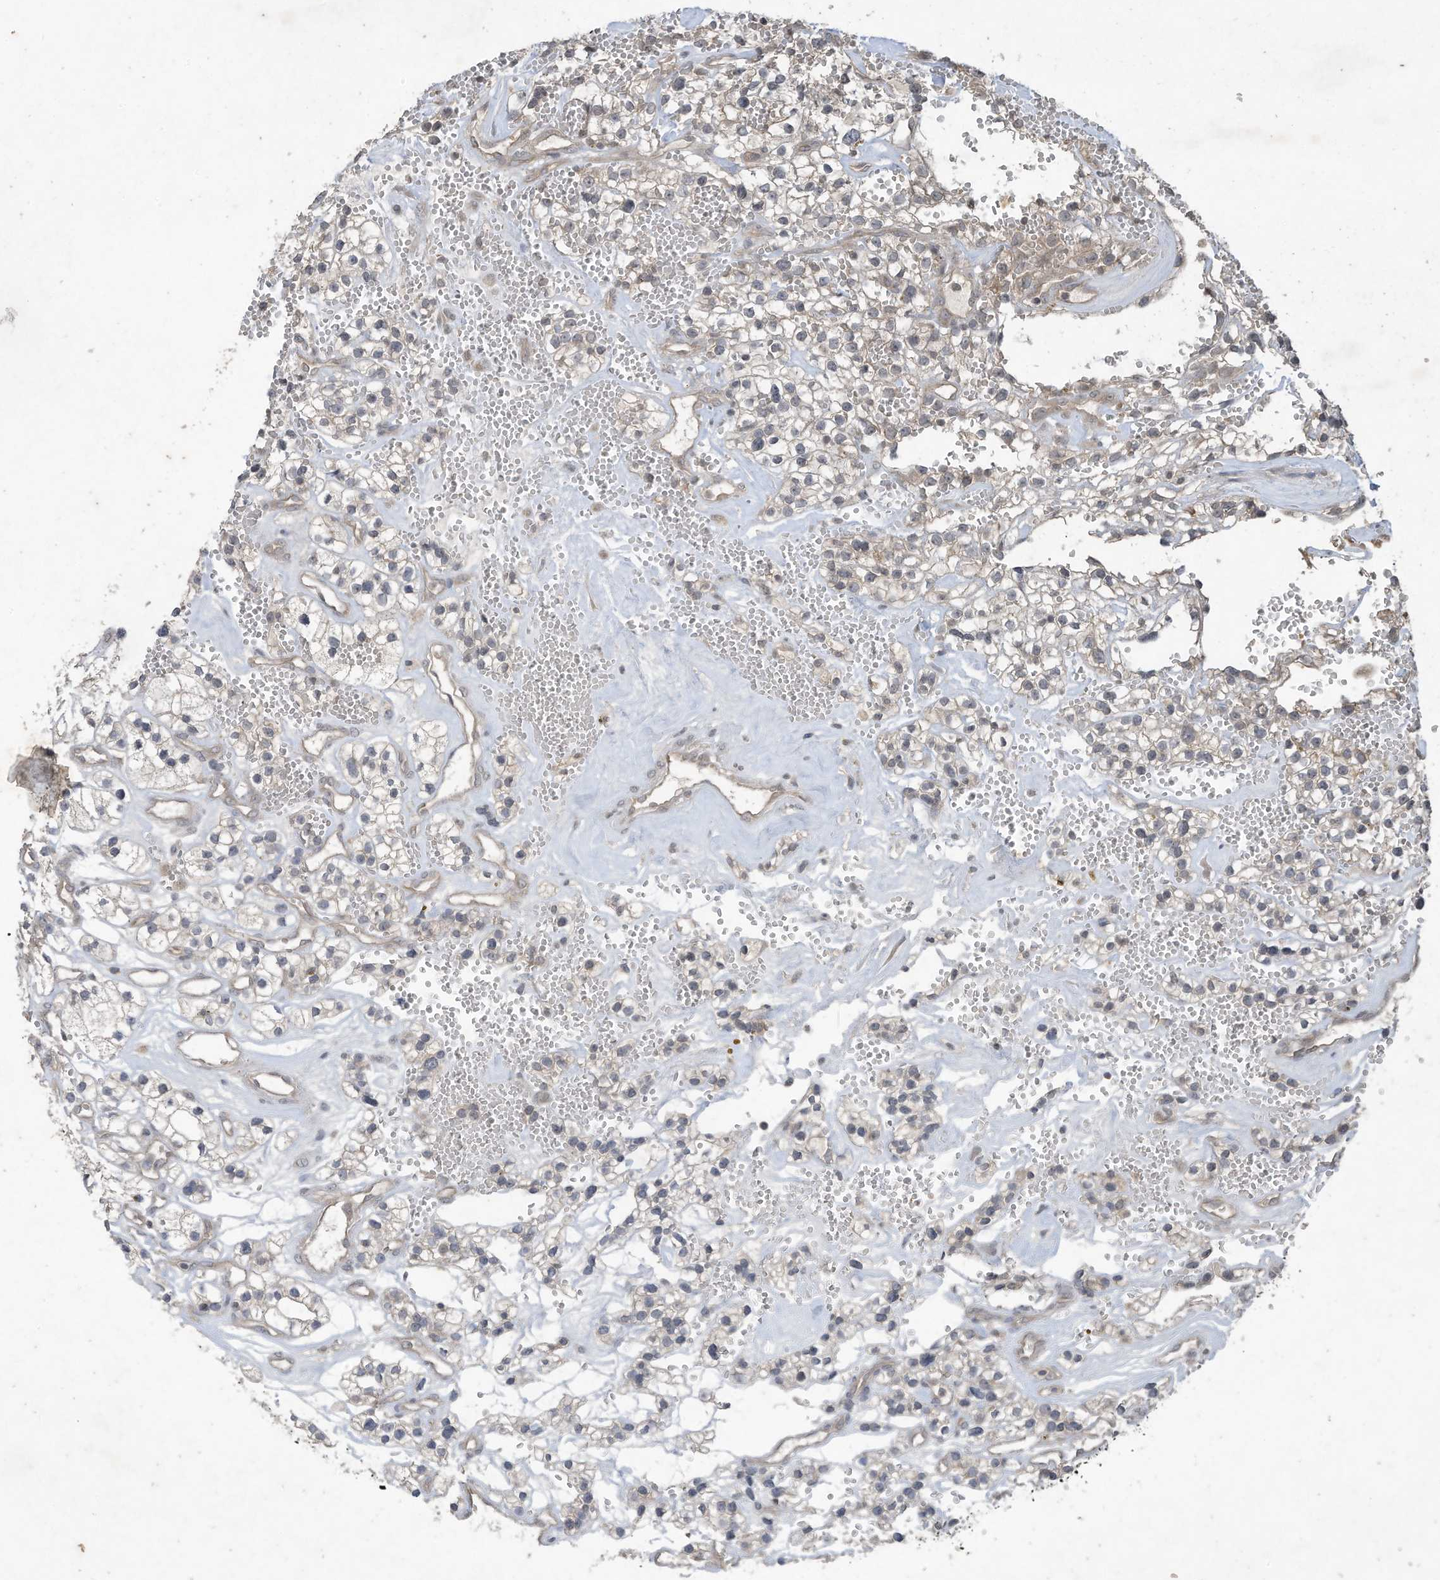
{"staining": {"intensity": "weak", "quantity": "<25%", "location": "cytoplasmic/membranous"}, "tissue": "renal cancer", "cell_type": "Tumor cells", "image_type": "cancer", "snomed": [{"axis": "morphology", "description": "Adenocarcinoma, NOS"}, {"axis": "topography", "description": "Kidney"}], "caption": "The histopathology image reveals no staining of tumor cells in renal cancer (adenocarcinoma).", "gene": "MATN2", "patient": {"sex": "female", "age": 57}}